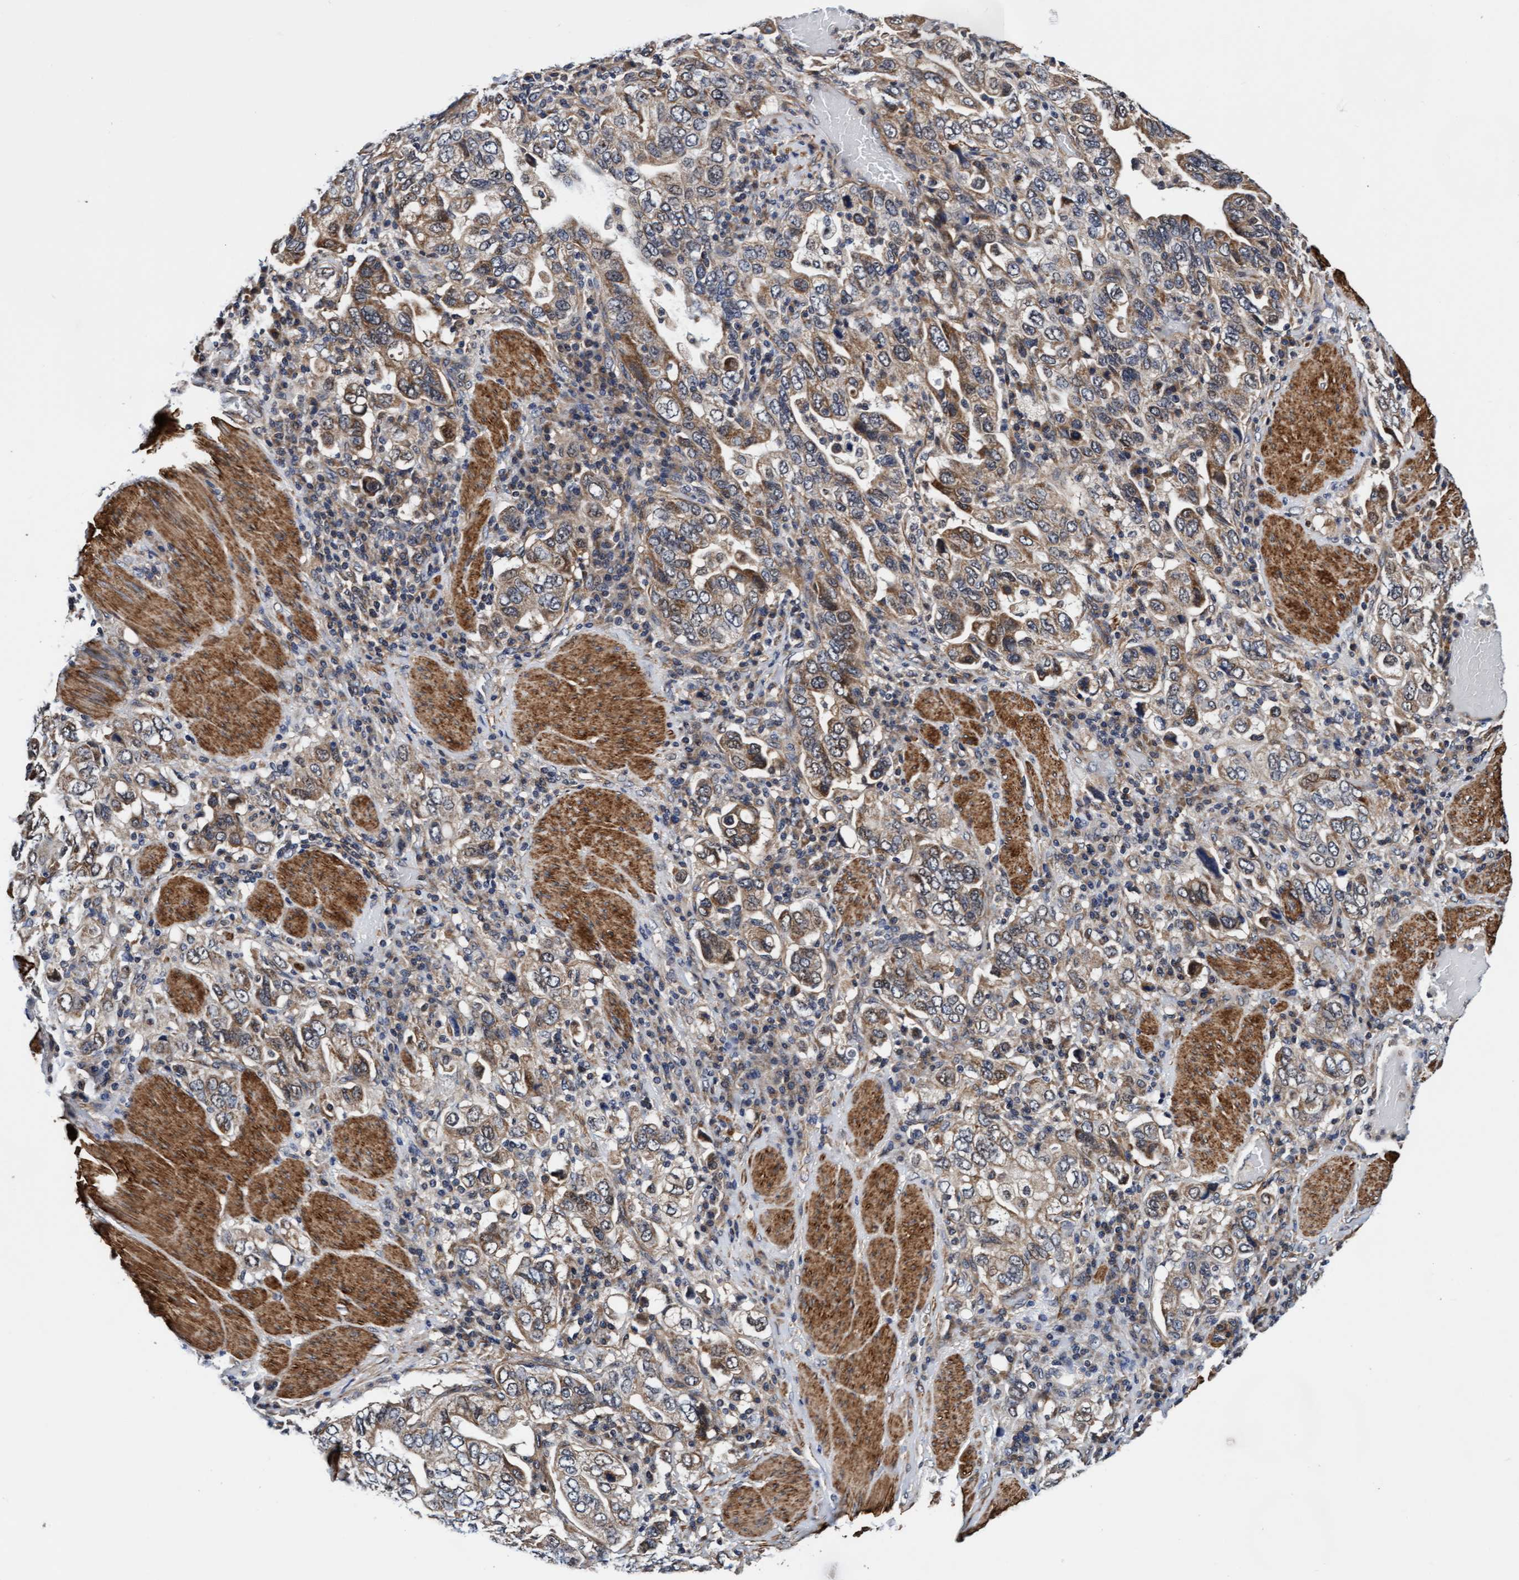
{"staining": {"intensity": "moderate", "quantity": "25%-75%", "location": "cytoplasmic/membranous"}, "tissue": "stomach cancer", "cell_type": "Tumor cells", "image_type": "cancer", "snomed": [{"axis": "morphology", "description": "Adenocarcinoma, NOS"}, {"axis": "topography", "description": "Stomach, upper"}], "caption": "Stomach cancer was stained to show a protein in brown. There is medium levels of moderate cytoplasmic/membranous positivity in about 25%-75% of tumor cells.", "gene": "EFCAB13", "patient": {"sex": "male", "age": 62}}